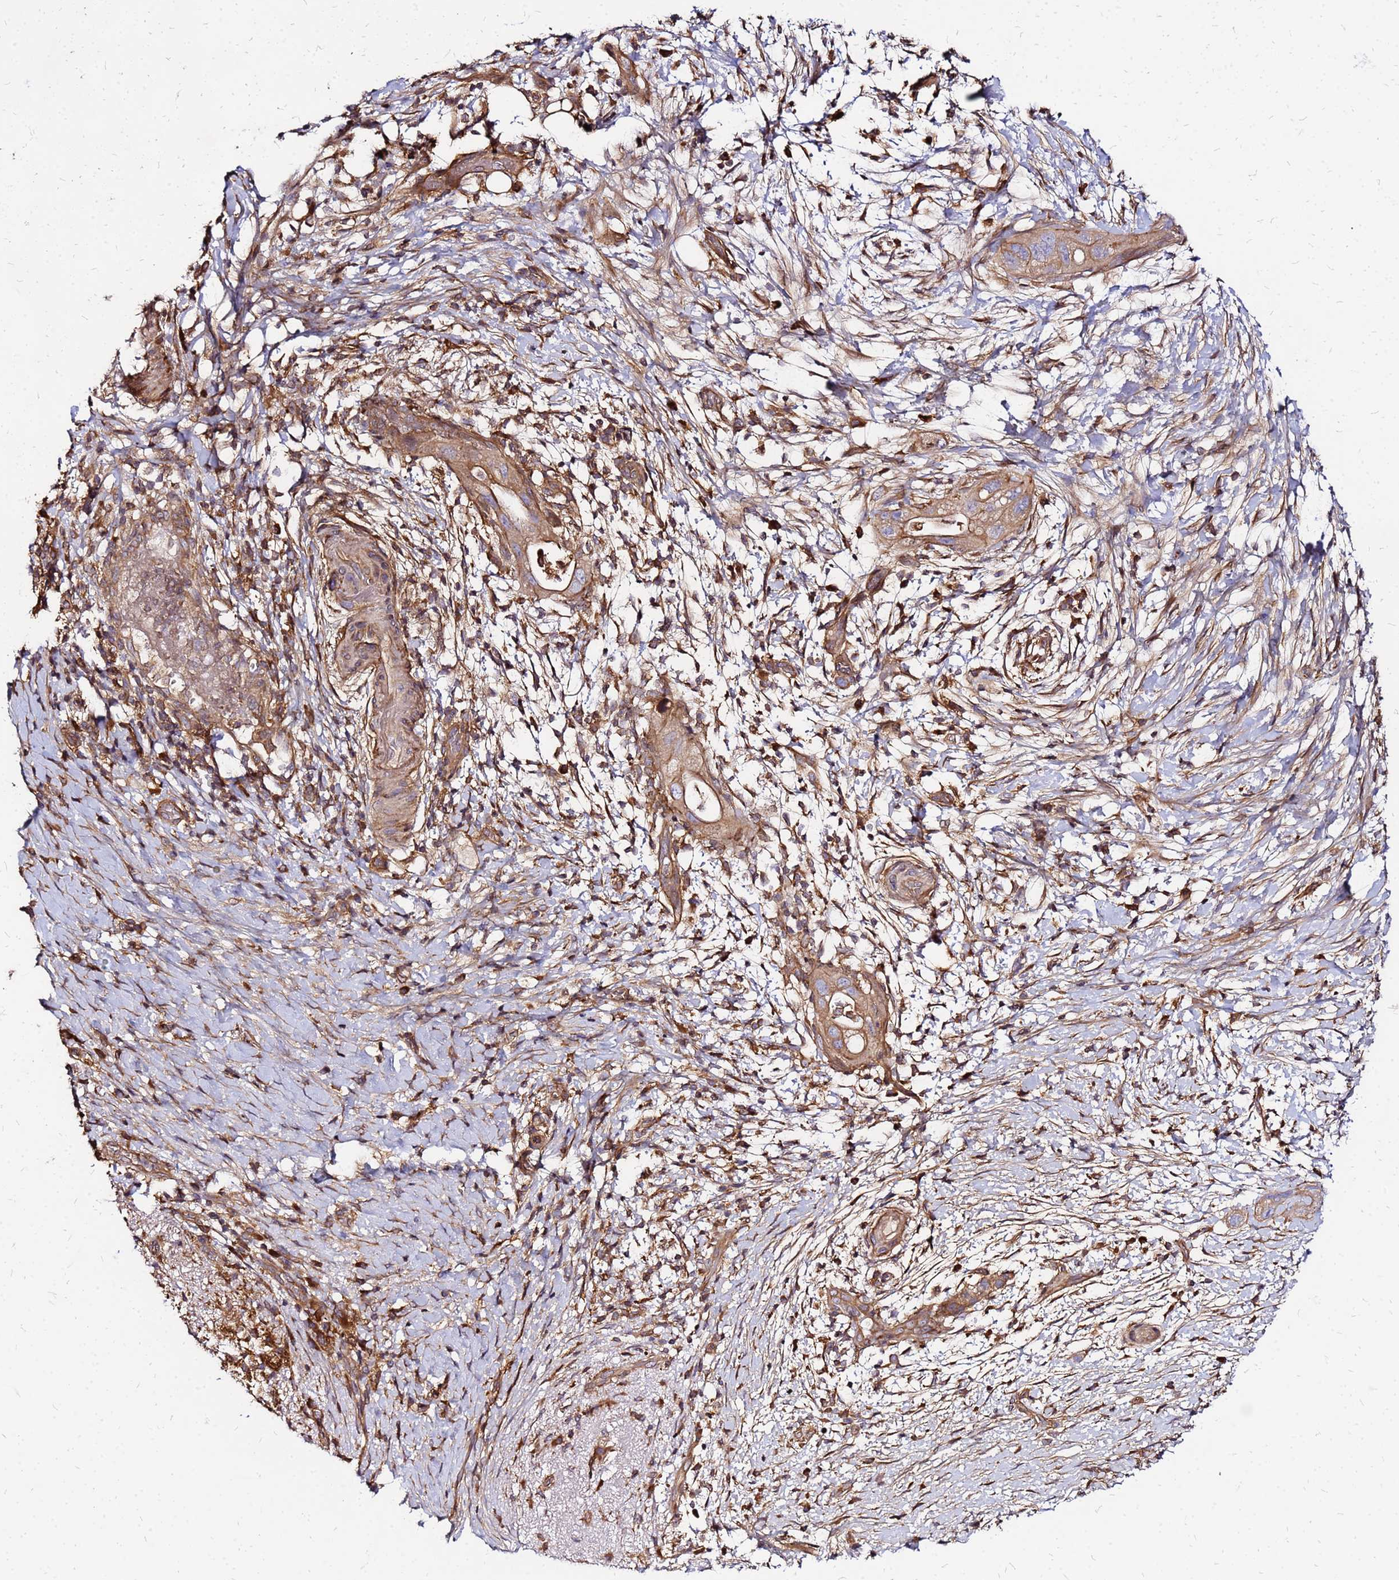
{"staining": {"intensity": "moderate", "quantity": ">75%", "location": "cytoplasmic/membranous"}, "tissue": "pancreatic cancer", "cell_type": "Tumor cells", "image_type": "cancer", "snomed": [{"axis": "morphology", "description": "Adenocarcinoma, NOS"}, {"axis": "topography", "description": "Pancreas"}], "caption": "Moderate cytoplasmic/membranous positivity is identified in approximately >75% of tumor cells in pancreatic cancer (adenocarcinoma).", "gene": "CYBC1", "patient": {"sex": "female", "age": 72}}